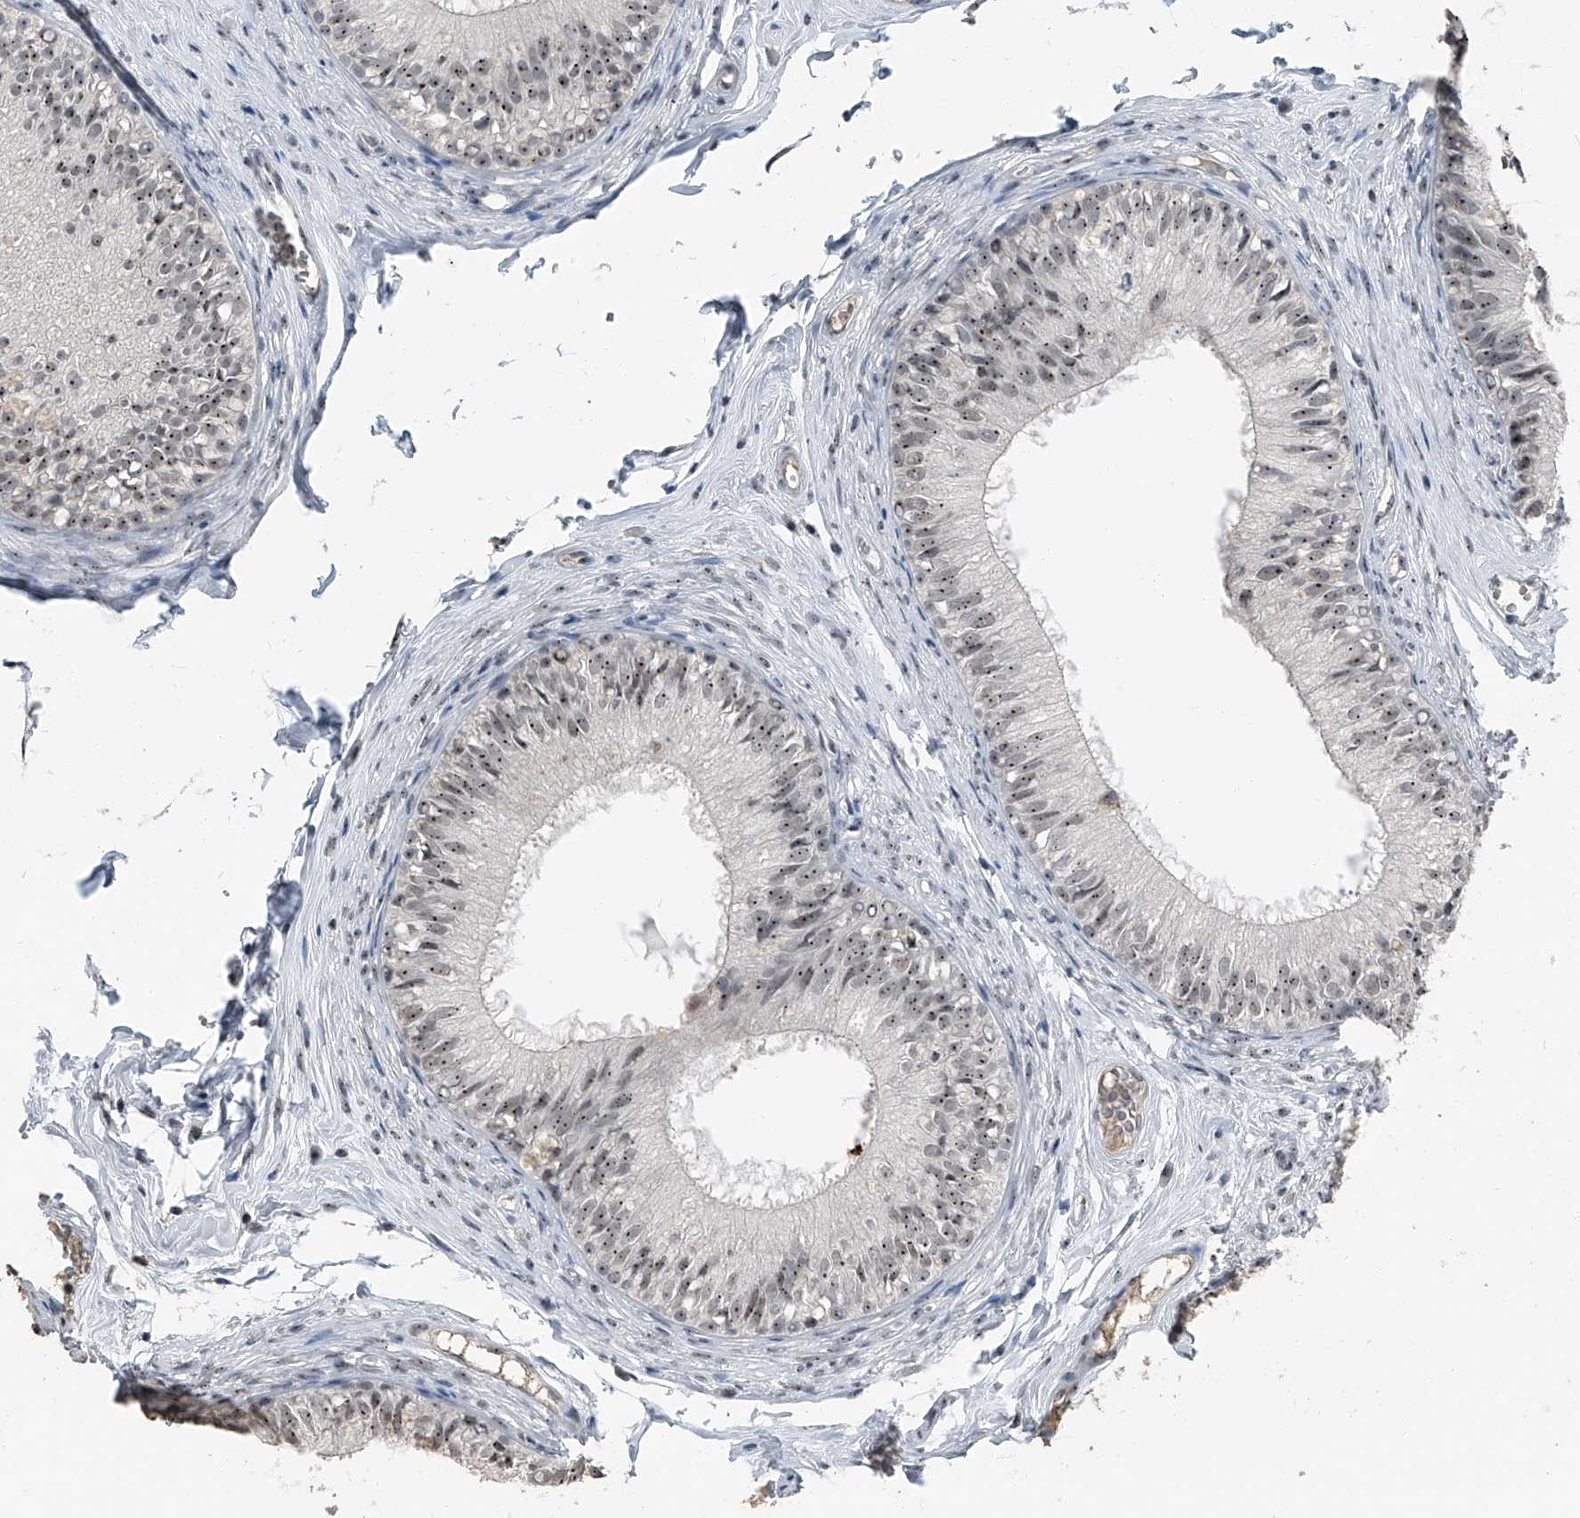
{"staining": {"intensity": "moderate", "quantity": ">75%", "location": "nuclear"}, "tissue": "epididymis", "cell_type": "Glandular cells", "image_type": "normal", "snomed": [{"axis": "morphology", "description": "Normal tissue, NOS"}, {"axis": "morphology", "description": "Seminoma in situ"}, {"axis": "topography", "description": "Testis"}, {"axis": "topography", "description": "Epididymis"}], "caption": "Immunohistochemistry (IHC) micrograph of unremarkable epididymis stained for a protein (brown), which shows medium levels of moderate nuclear staining in about >75% of glandular cells.", "gene": "TCOF1", "patient": {"sex": "male", "age": 28}}